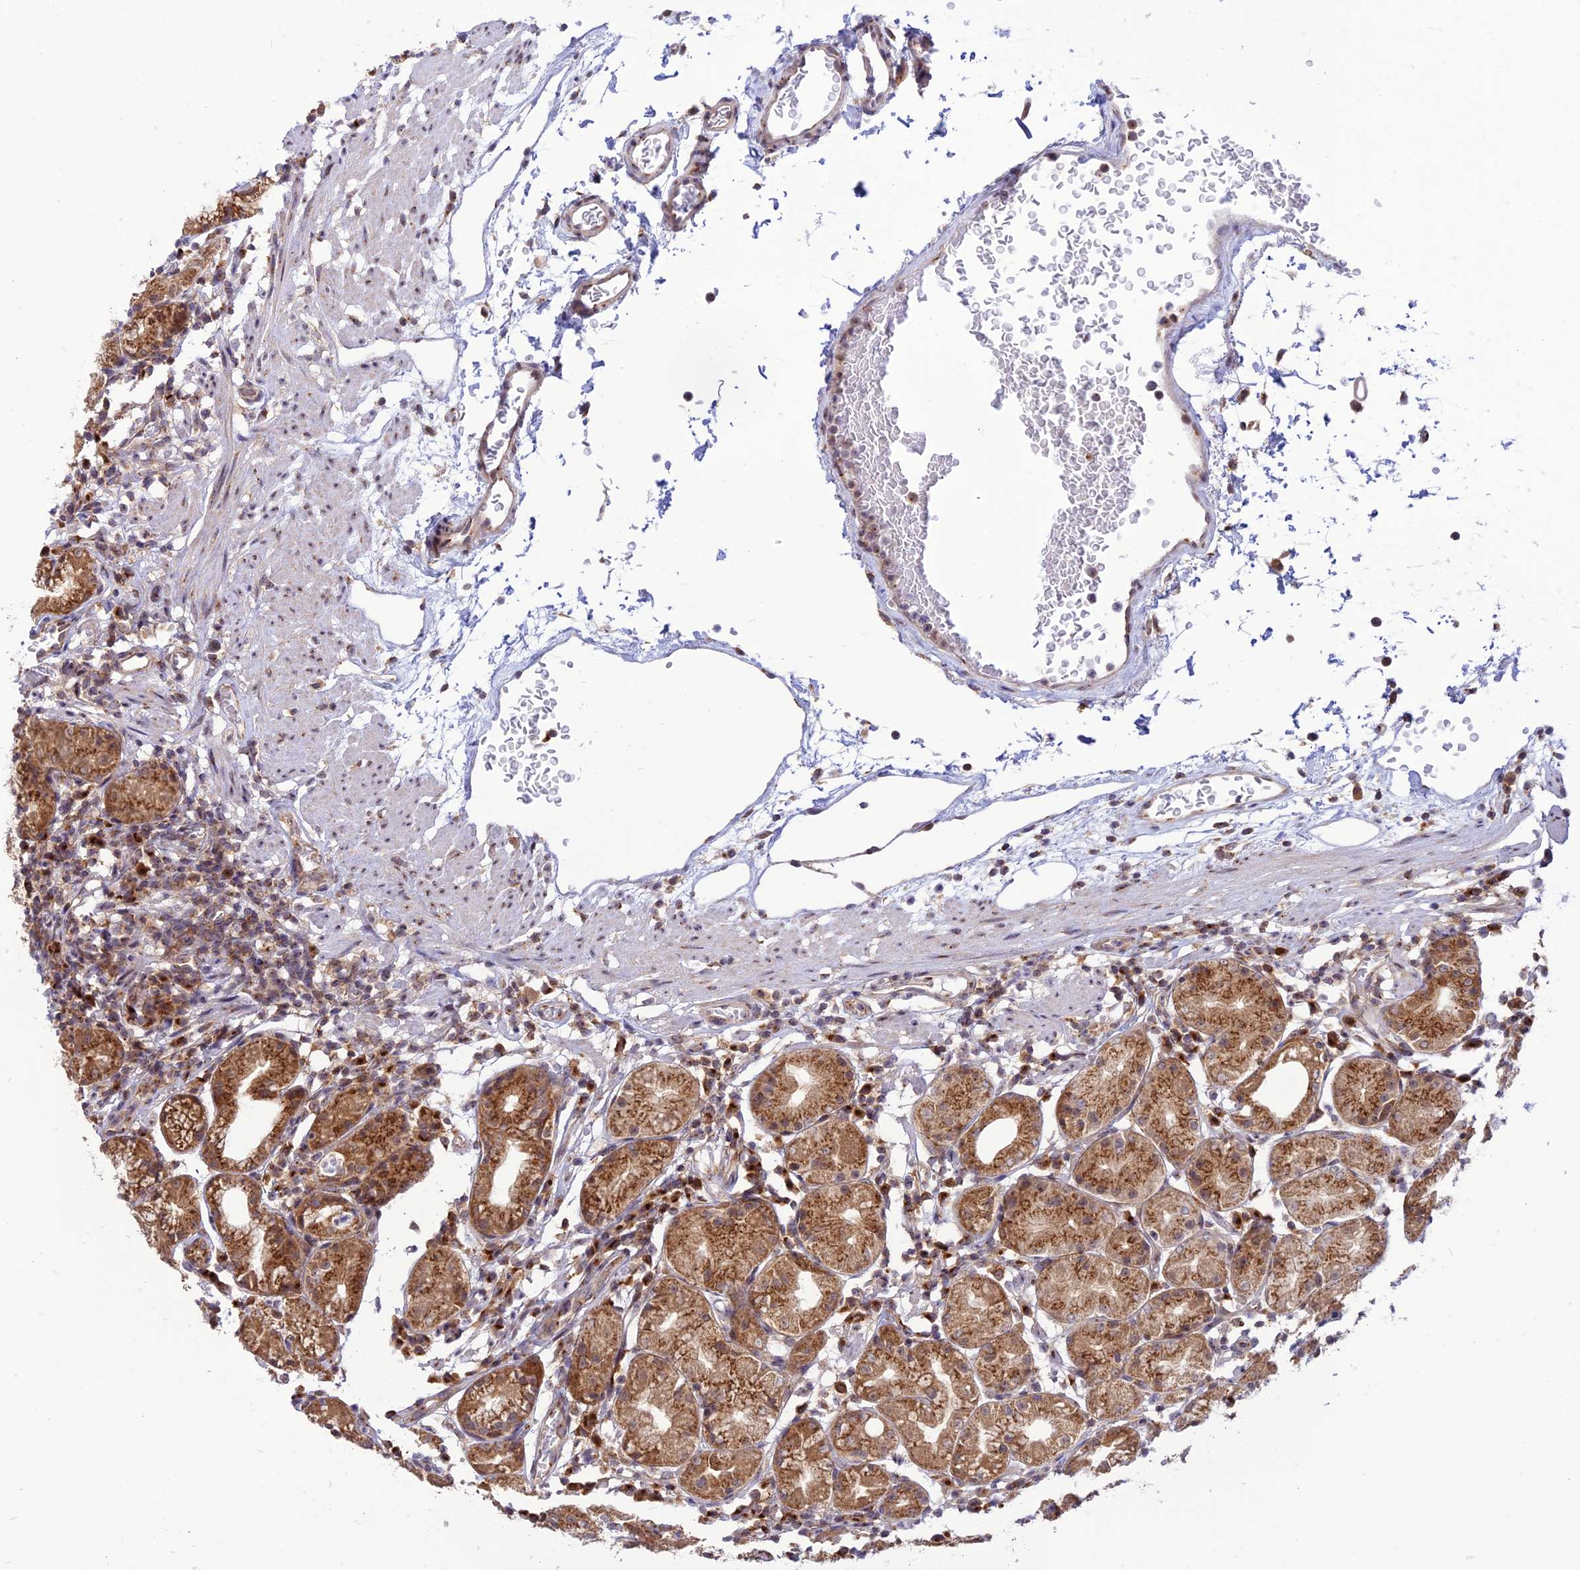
{"staining": {"intensity": "strong", "quantity": ">75%", "location": "cytoplasmic/membranous"}, "tissue": "stomach", "cell_type": "Glandular cells", "image_type": "normal", "snomed": [{"axis": "morphology", "description": "Normal tissue, NOS"}, {"axis": "topography", "description": "Stomach"}, {"axis": "topography", "description": "Stomach, lower"}], "caption": "A high-resolution micrograph shows immunohistochemistry (IHC) staining of unremarkable stomach, which demonstrates strong cytoplasmic/membranous staining in about >75% of glandular cells. The staining was performed using DAB, with brown indicating positive protein expression. Nuclei are stained blue with hematoxylin.", "gene": "GOLGA3", "patient": {"sex": "female", "age": 75}}